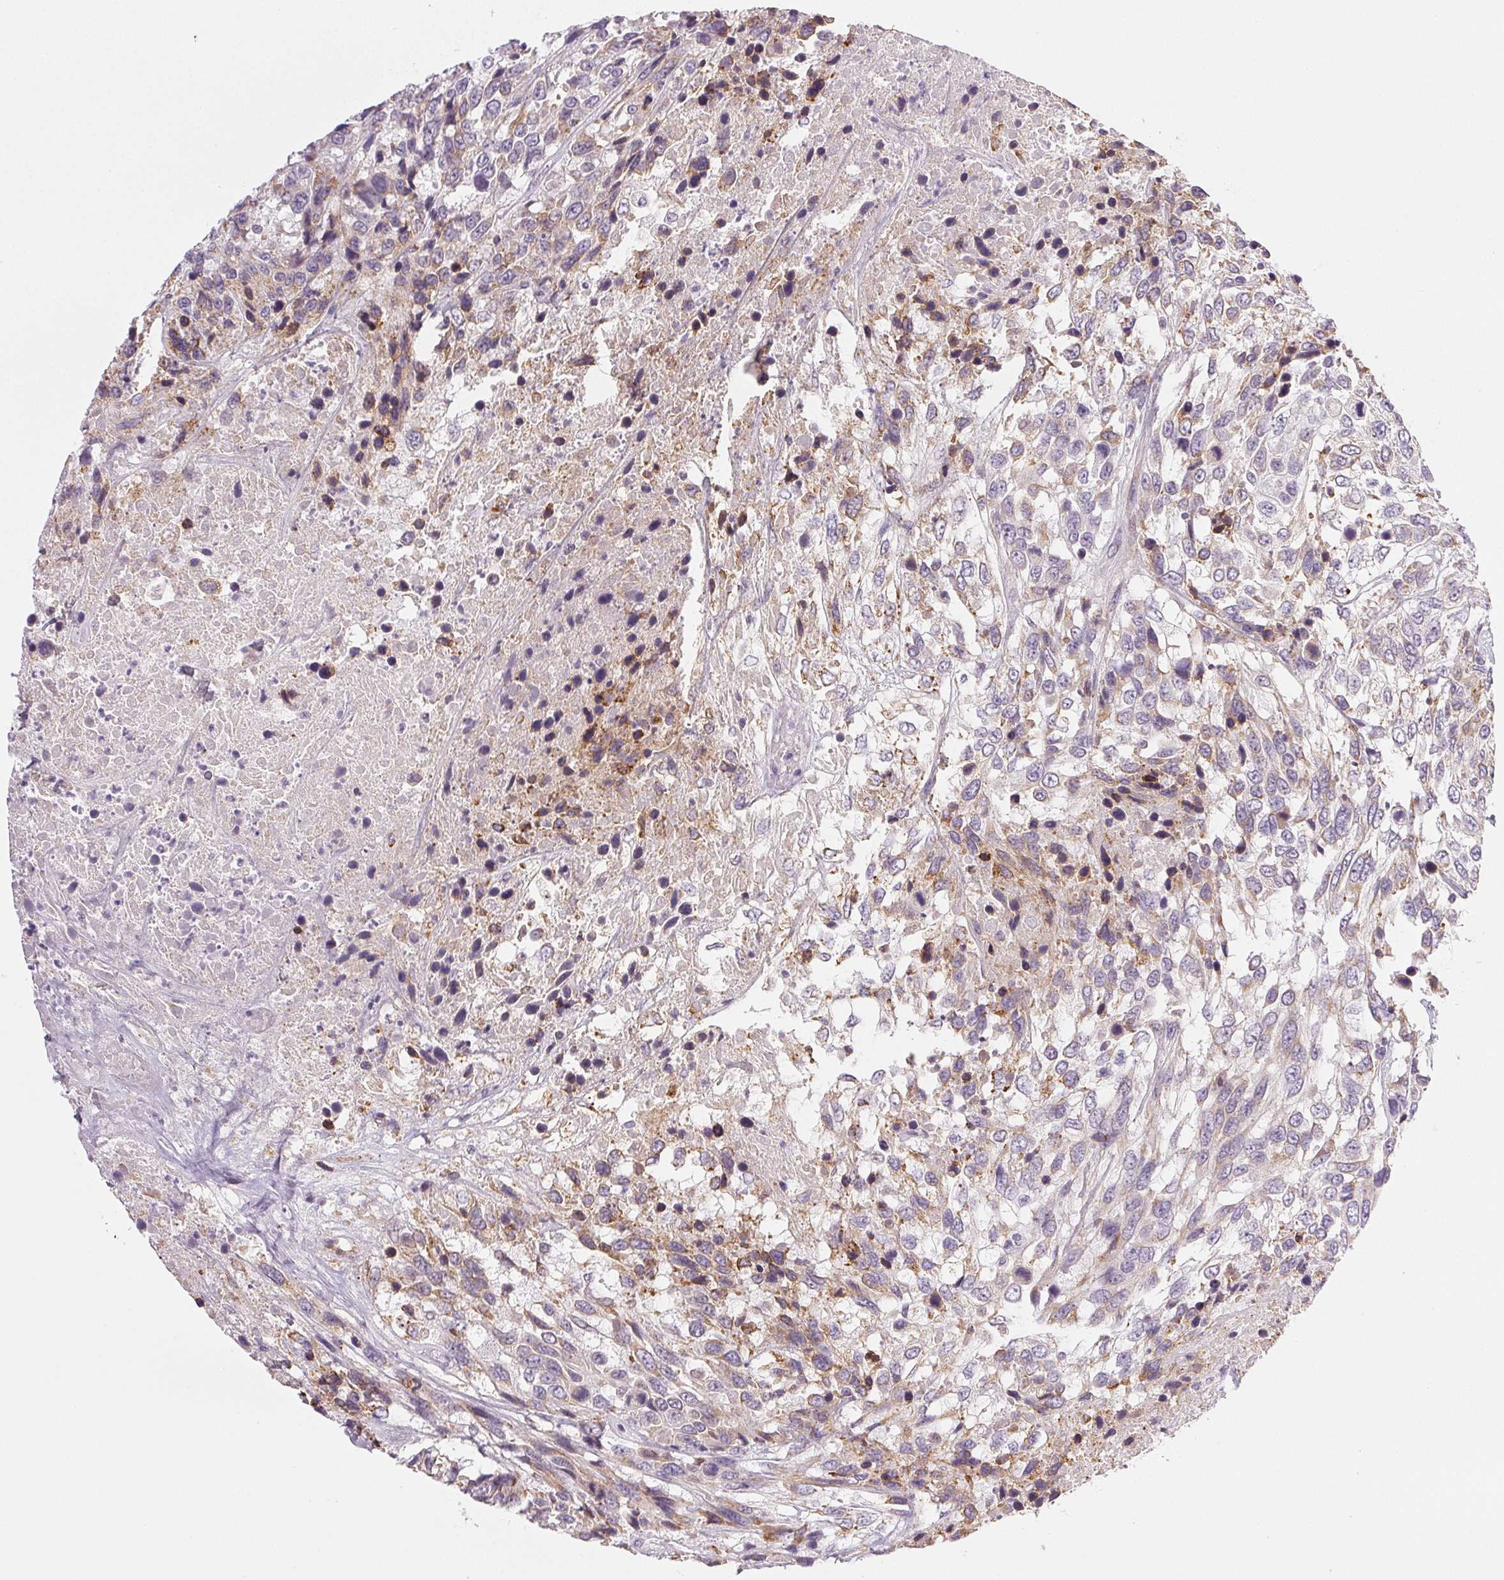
{"staining": {"intensity": "weak", "quantity": "25%-75%", "location": "cytoplasmic/membranous"}, "tissue": "urothelial cancer", "cell_type": "Tumor cells", "image_type": "cancer", "snomed": [{"axis": "morphology", "description": "Urothelial carcinoma, High grade"}, {"axis": "topography", "description": "Urinary bladder"}], "caption": "Protein staining of high-grade urothelial carcinoma tissue shows weak cytoplasmic/membranous positivity in approximately 25%-75% of tumor cells. (Brightfield microscopy of DAB IHC at high magnification).", "gene": "COL7A1", "patient": {"sex": "female", "age": 70}}